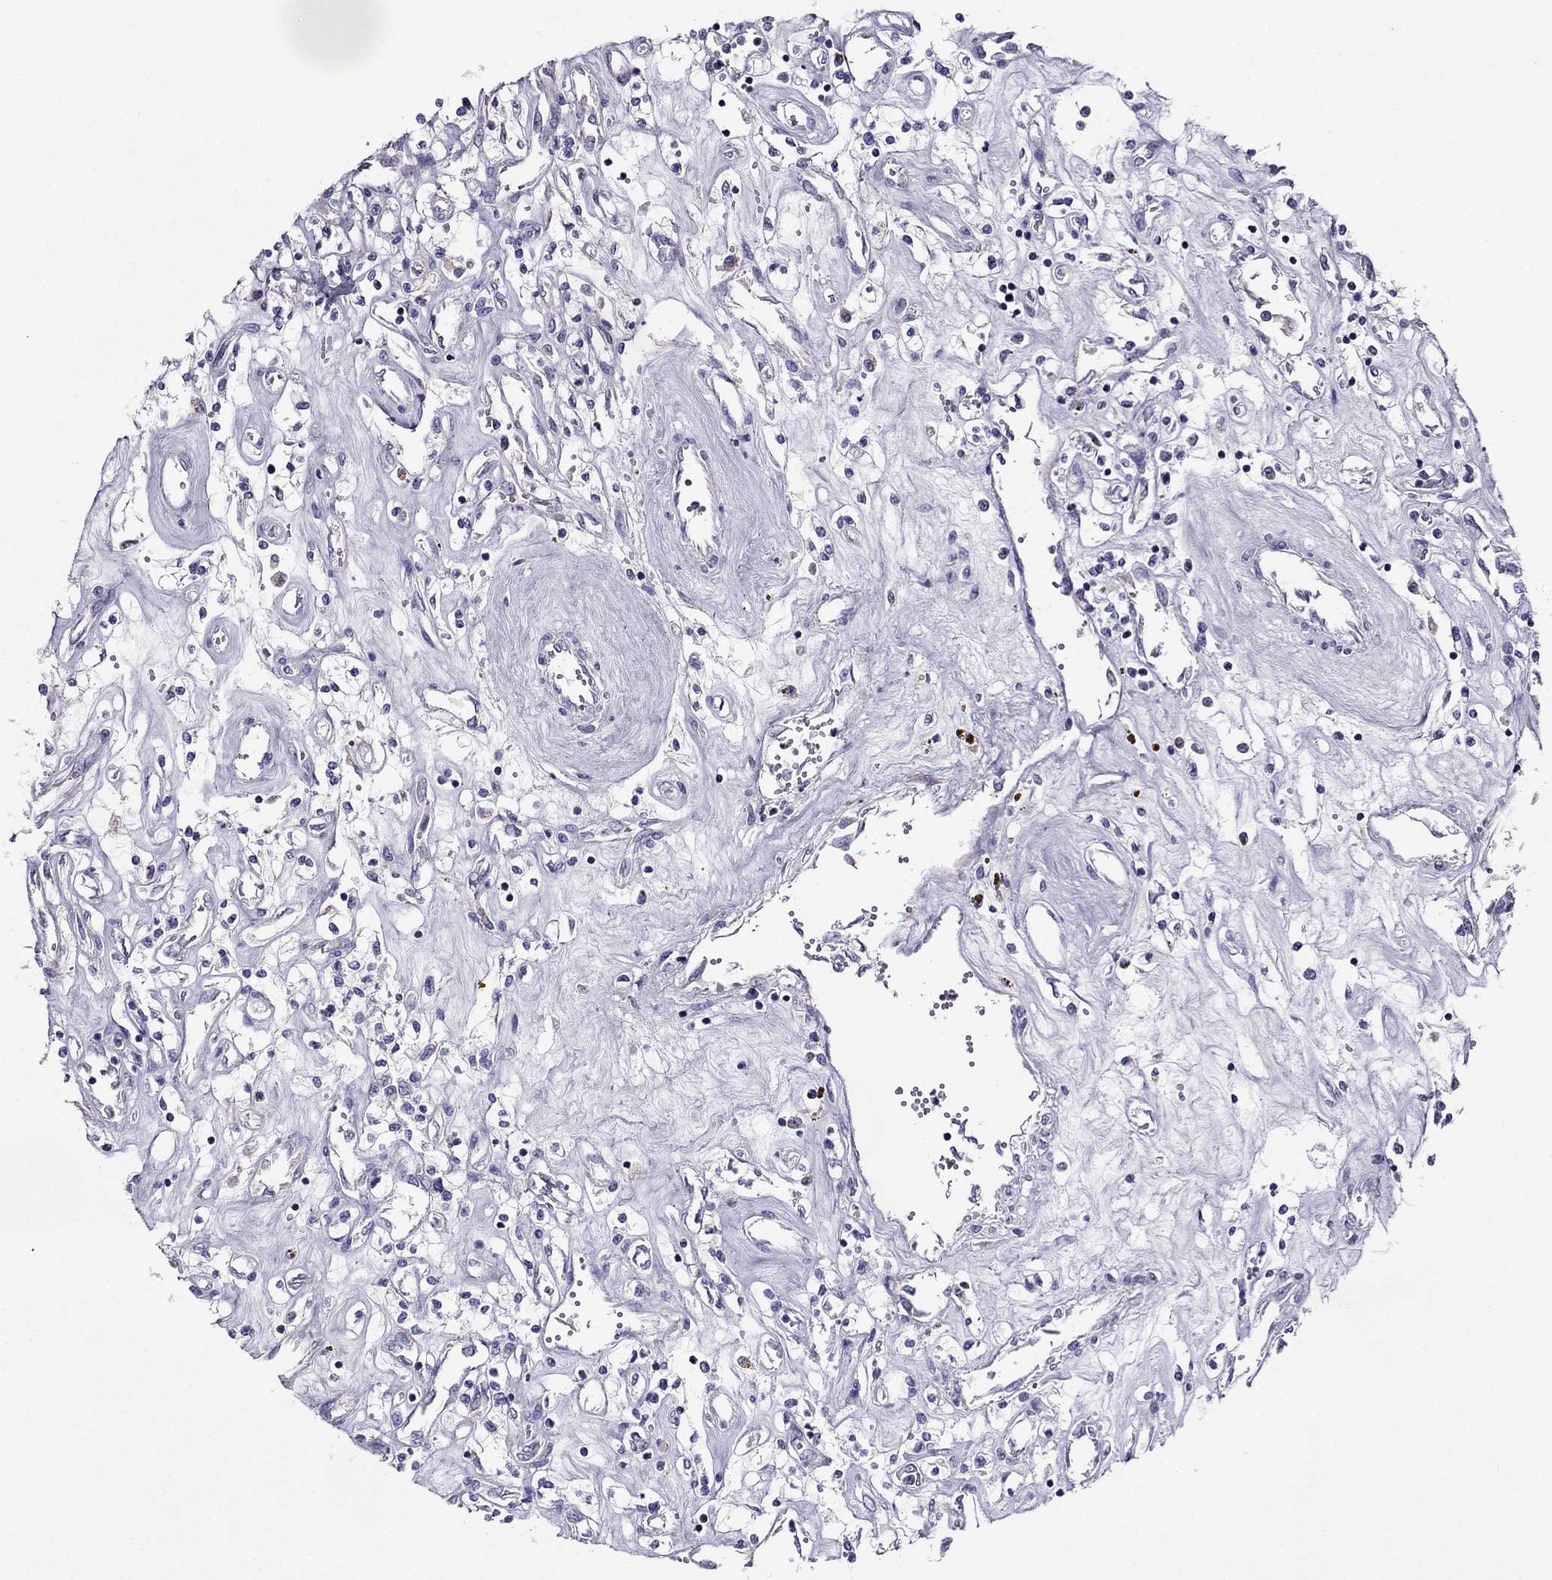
{"staining": {"intensity": "weak", "quantity": "<25%", "location": "cytoplasmic/membranous"}, "tissue": "renal cancer", "cell_type": "Tumor cells", "image_type": "cancer", "snomed": [{"axis": "morphology", "description": "Adenocarcinoma, NOS"}, {"axis": "topography", "description": "Kidney"}], "caption": "A photomicrograph of adenocarcinoma (renal) stained for a protein displays no brown staining in tumor cells.", "gene": "DSC1", "patient": {"sex": "female", "age": 59}}